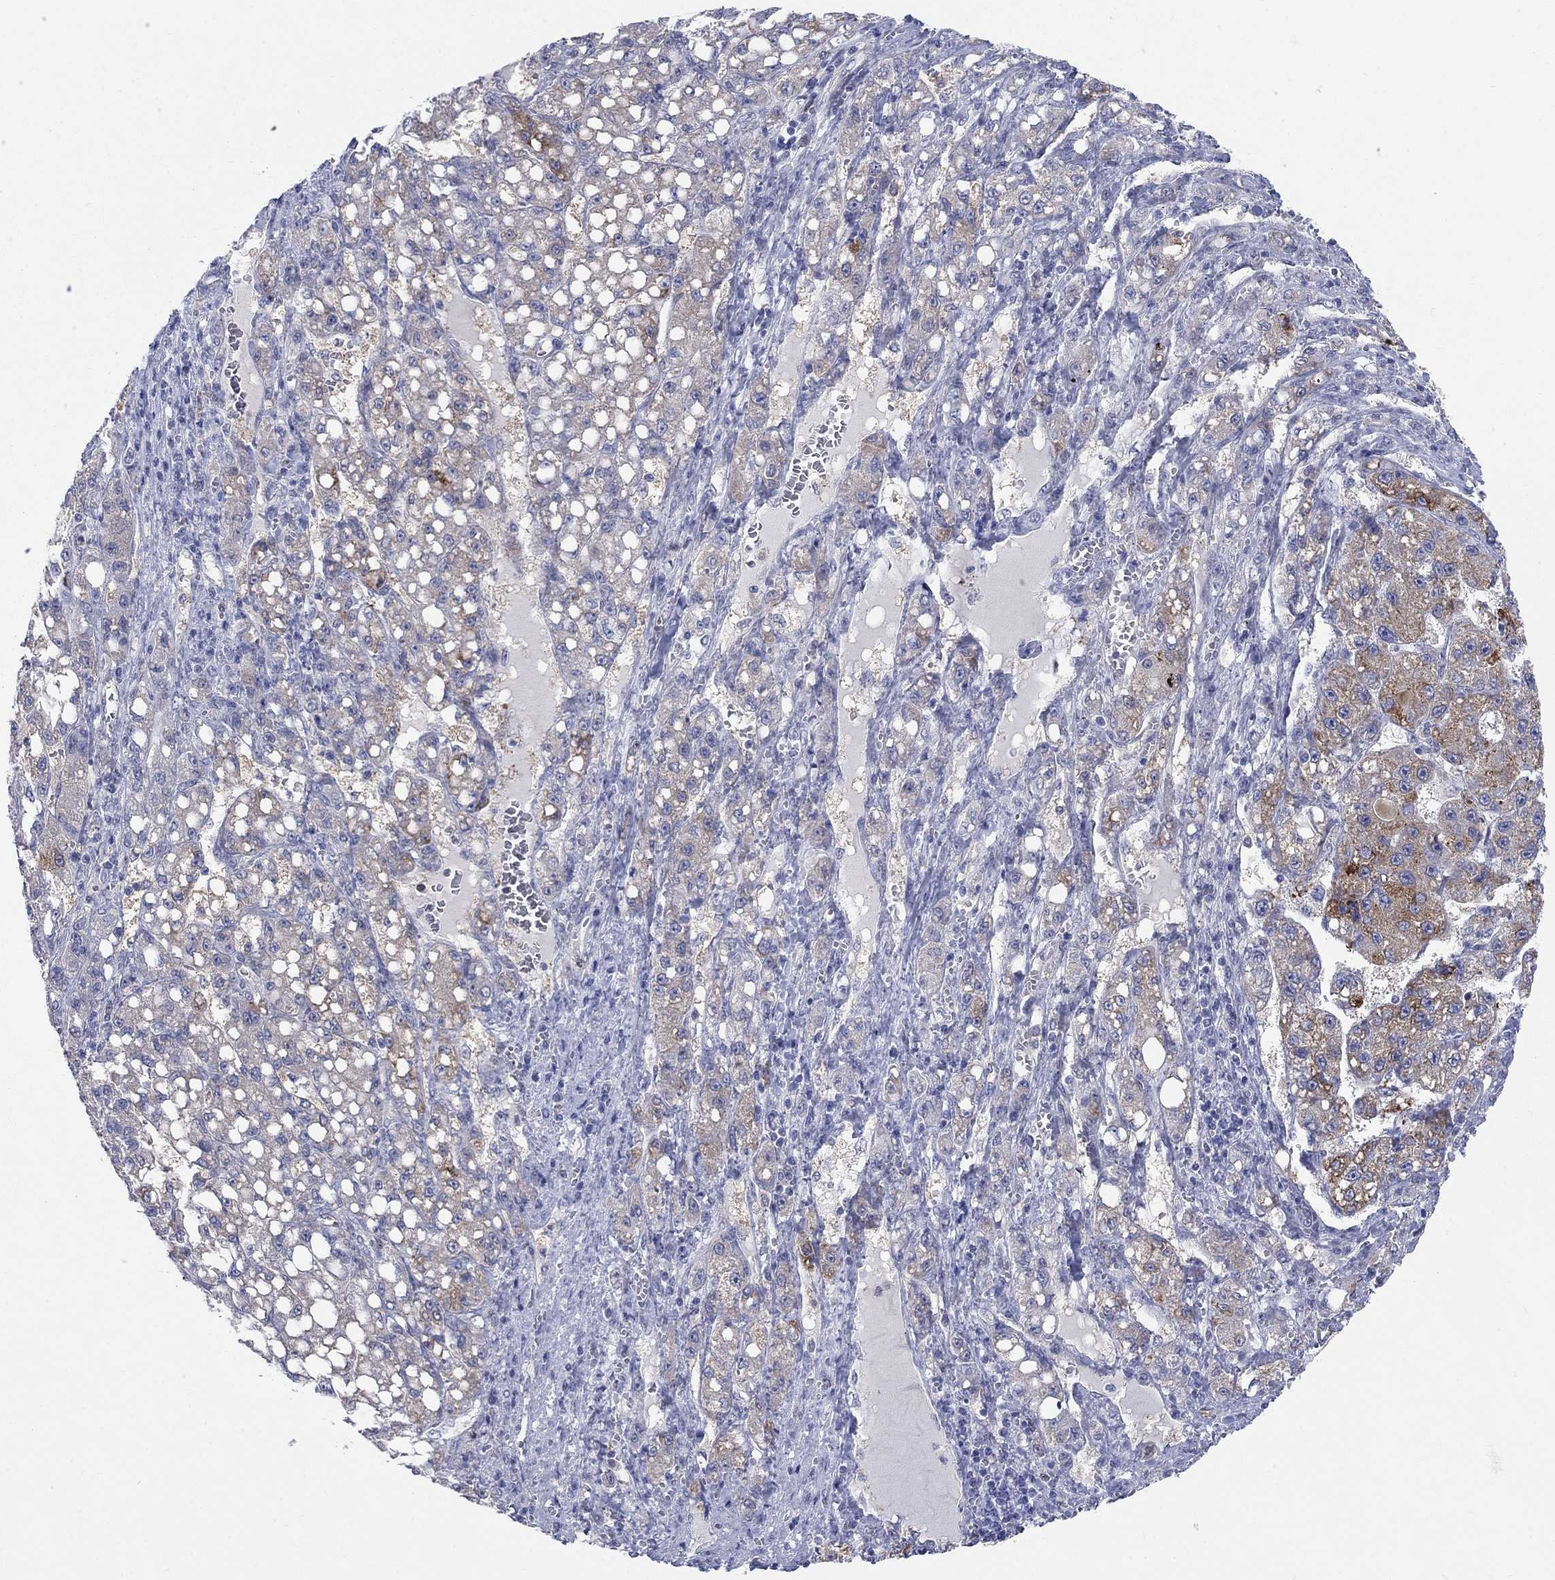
{"staining": {"intensity": "moderate", "quantity": "<25%", "location": "cytoplasmic/membranous"}, "tissue": "liver cancer", "cell_type": "Tumor cells", "image_type": "cancer", "snomed": [{"axis": "morphology", "description": "Carcinoma, Hepatocellular, NOS"}, {"axis": "topography", "description": "Liver"}], "caption": "DAB (3,3'-diaminobenzidine) immunohistochemical staining of hepatocellular carcinoma (liver) exhibits moderate cytoplasmic/membranous protein positivity in about <25% of tumor cells.", "gene": "EGFLAM", "patient": {"sex": "female", "age": 65}}